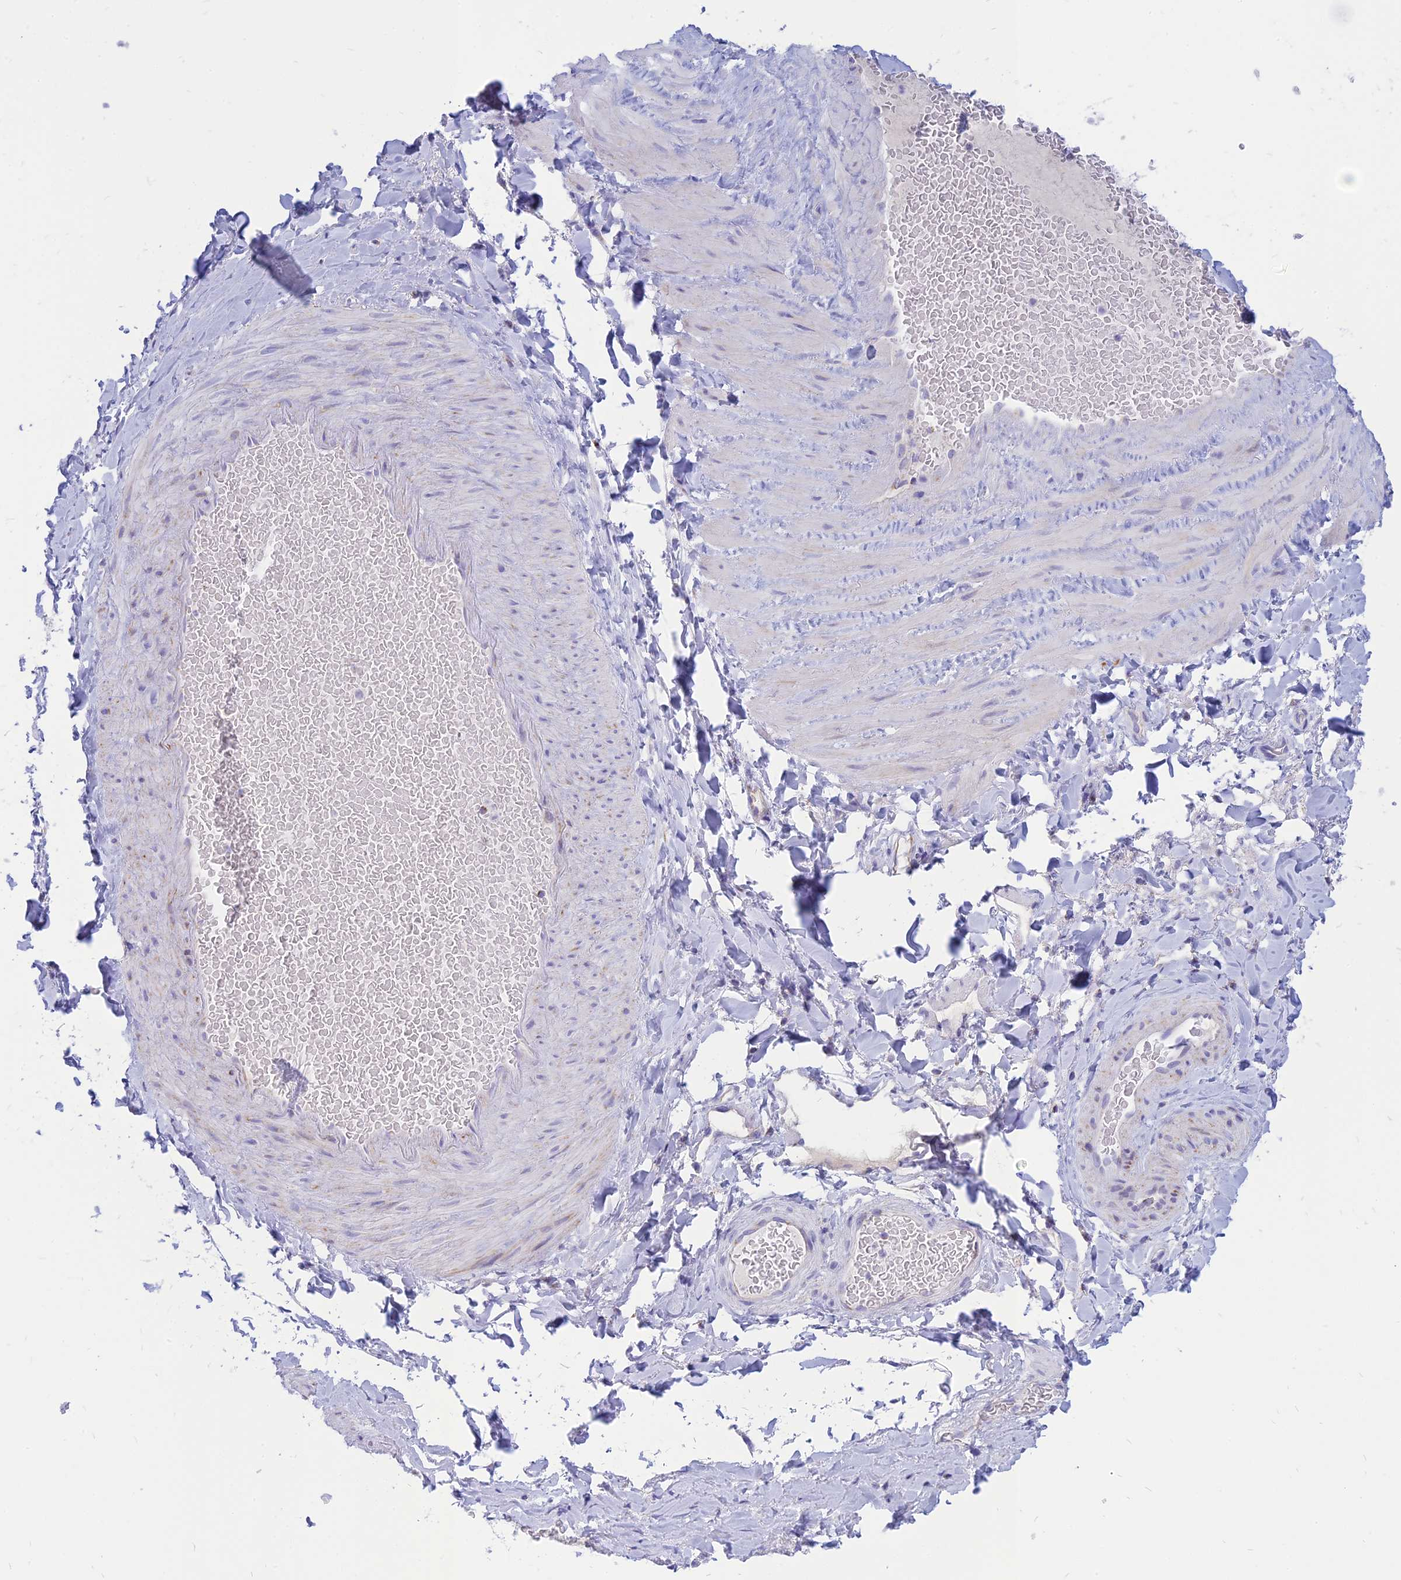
{"staining": {"intensity": "negative", "quantity": "none", "location": "none"}, "tissue": "adipose tissue", "cell_type": "Adipocytes", "image_type": "normal", "snomed": [{"axis": "morphology", "description": "Normal tissue, NOS"}, {"axis": "topography", "description": "Soft tissue"}, {"axis": "topography", "description": "Vascular tissue"}], "caption": "Adipocytes show no significant positivity in benign adipose tissue. (Stains: DAB IHC with hematoxylin counter stain, Microscopy: brightfield microscopy at high magnification).", "gene": "PACC1", "patient": {"sex": "male", "age": 54}}